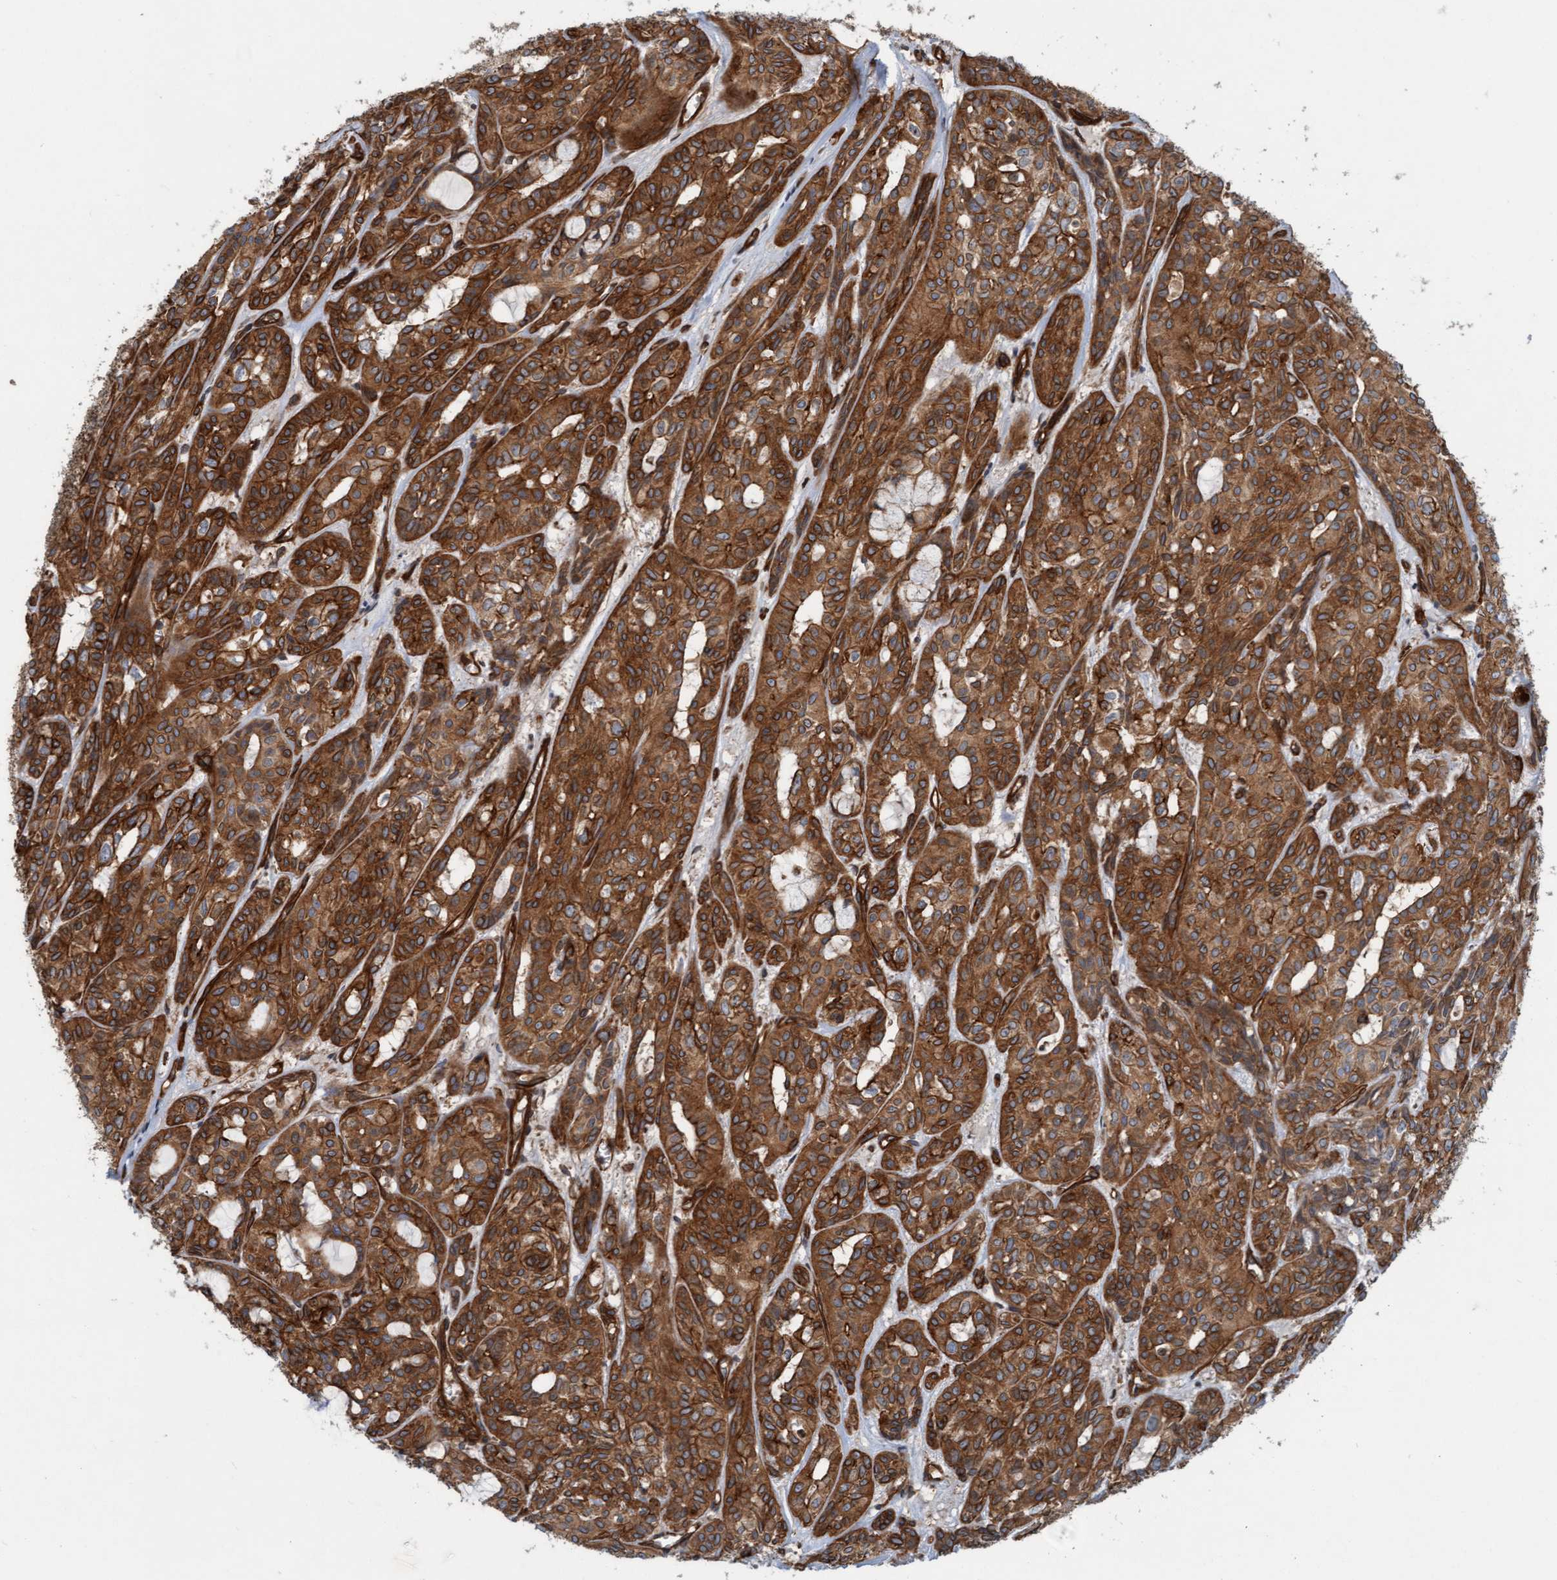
{"staining": {"intensity": "strong", "quantity": ">75%", "location": "cytoplasmic/membranous"}, "tissue": "head and neck cancer", "cell_type": "Tumor cells", "image_type": "cancer", "snomed": [{"axis": "morphology", "description": "Adenocarcinoma, NOS"}, {"axis": "topography", "description": "Salivary gland, NOS"}, {"axis": "topography", "description": "Head-Neck"}], "caption": "An immunohistochemistry micrograph of neoplastic tissue is shown. Protein staining in brown highlights strong cytoplasmic/membranous positivity in head and neck adenocarcinoma within tumor cells.", "gene": "ERAL1", "patient": {"sex": "female", "age": 76}}